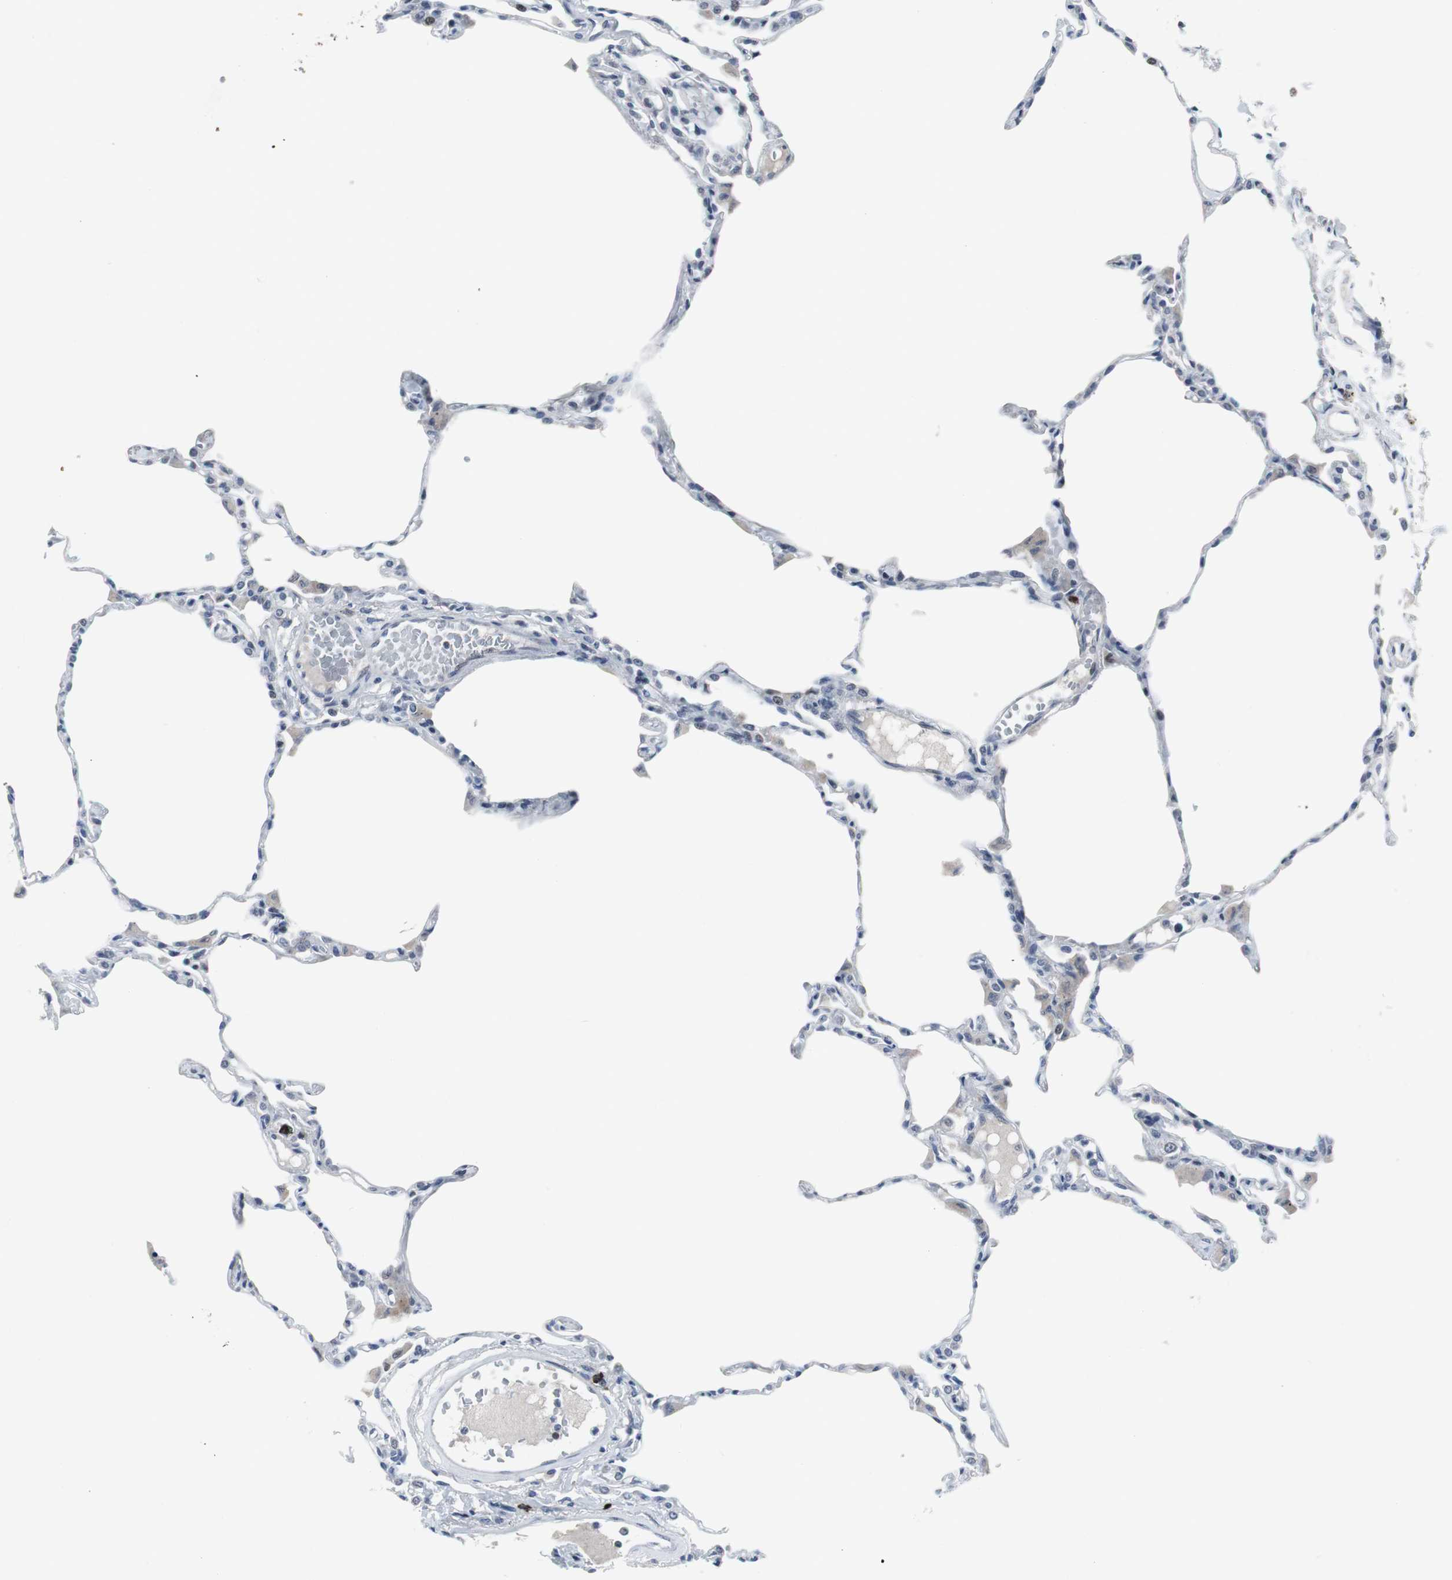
{"staining": {"intensity": "negative", "quantity": "none", "location": "none"}, "tissue": "lung", "cell_type": "Alveolar cells", "image_type": "normal", "snomed": [{"axis": "morphology", "description": "Normal tissue, NOS"}, {"axis": "topography", "description": "Lung"}], "caption": "This micrograph is of unremarkable lung stained with IHC to label a protein in brown with the nuclei are counter-stained blue. There is no staining in alveolar cells.", "gene": "DOK1", "patient": {"sex": "female", "age": 49}}